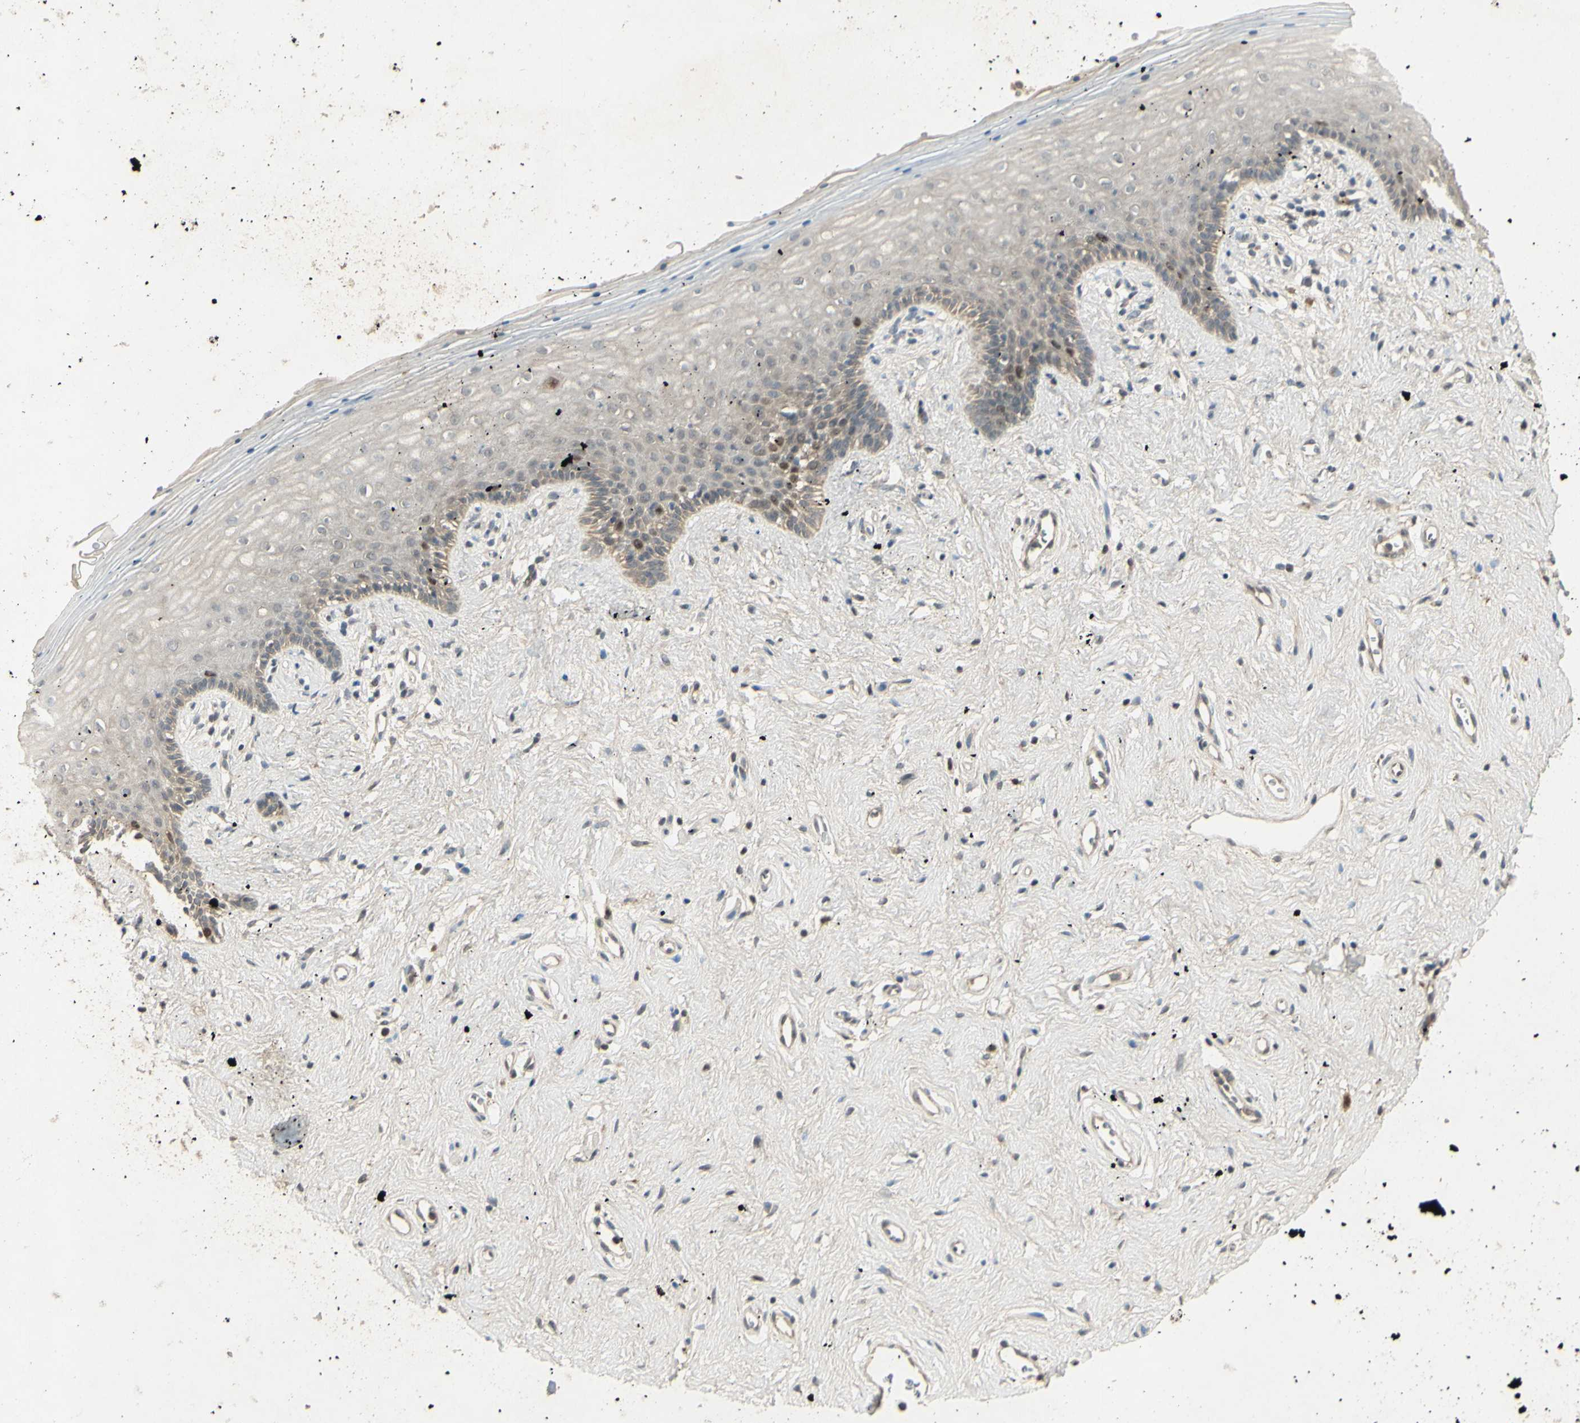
{"staining": {"intensity": "moderate", "quantity": "<25%", "location": "nuclear"}, "tissue": "vagina", "cell_type": "Squamous epithelial cells", "image_type": "normal", "snomed": [{"axis": "morphology", "description": "Normal tissue, NOS"}, {"axis": "topography", "description": "Vagina"}], "caption": "Vagina stained for a protein (brown) displays moderate nuclear positive staining in approximately <25% of squamous epithelial cells.", "gene": "RAD18", "patient": {"sex": "female", "age": 44}}